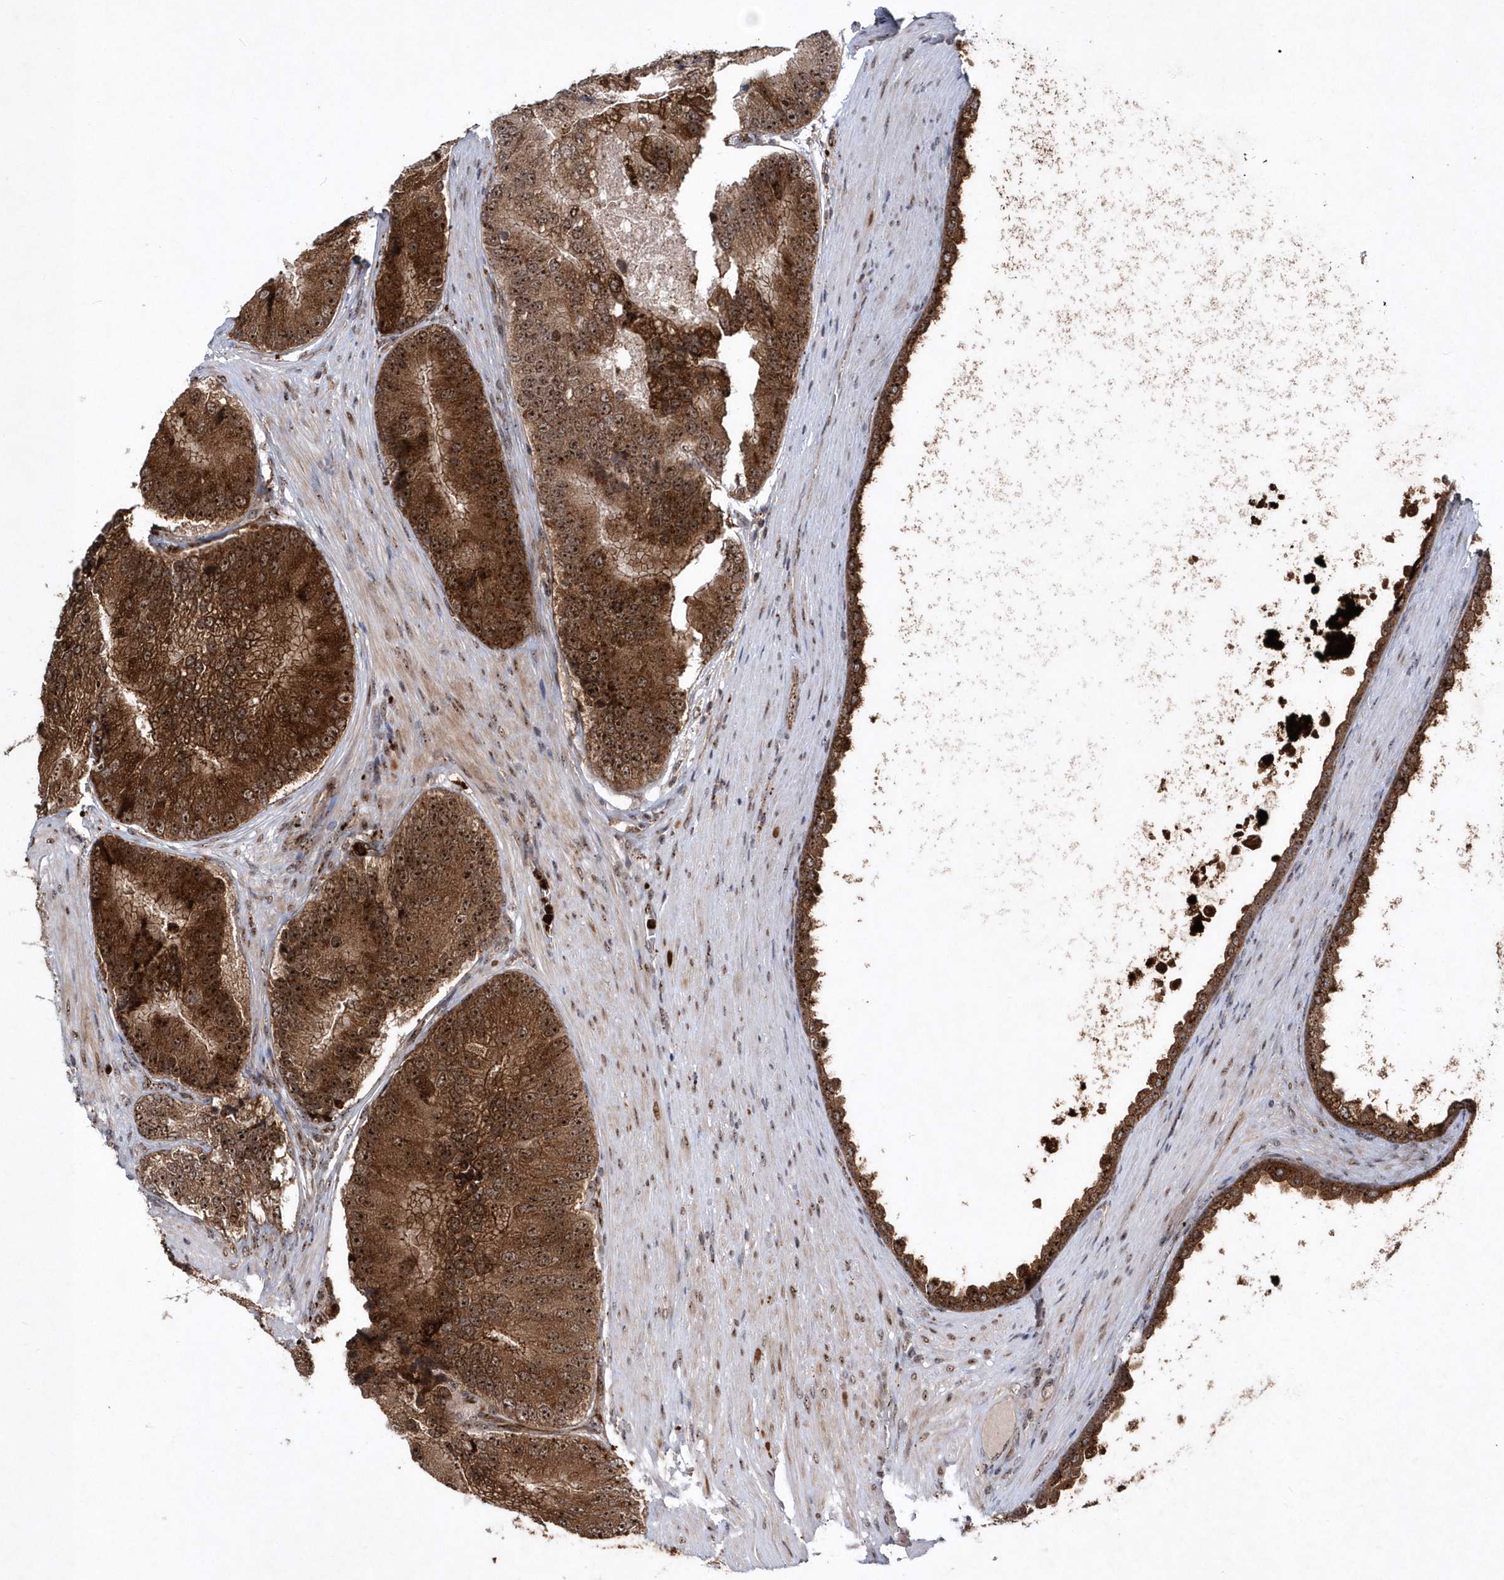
{"staining": {"intensity": "strong", "quantity": ">75%", "location": "cytoplasmic/membranous,nuclear"}, "tissue": "prostate cancer", "cell_type": "Tumor cells", "image_type": "cancer", "snomed": [{"axis": "morphology", "description": "Adenocarcinoma, High grade"}, {"axis": "topography", "description": "Prostate"}], "caption": "A brown stain shows strong cytoplasmic/membranous and nuclear positivity of a protein in prostate cancer tumor cells.", "gene": "SOWAHB", "patient": {"sex": "male", "age": 70}}